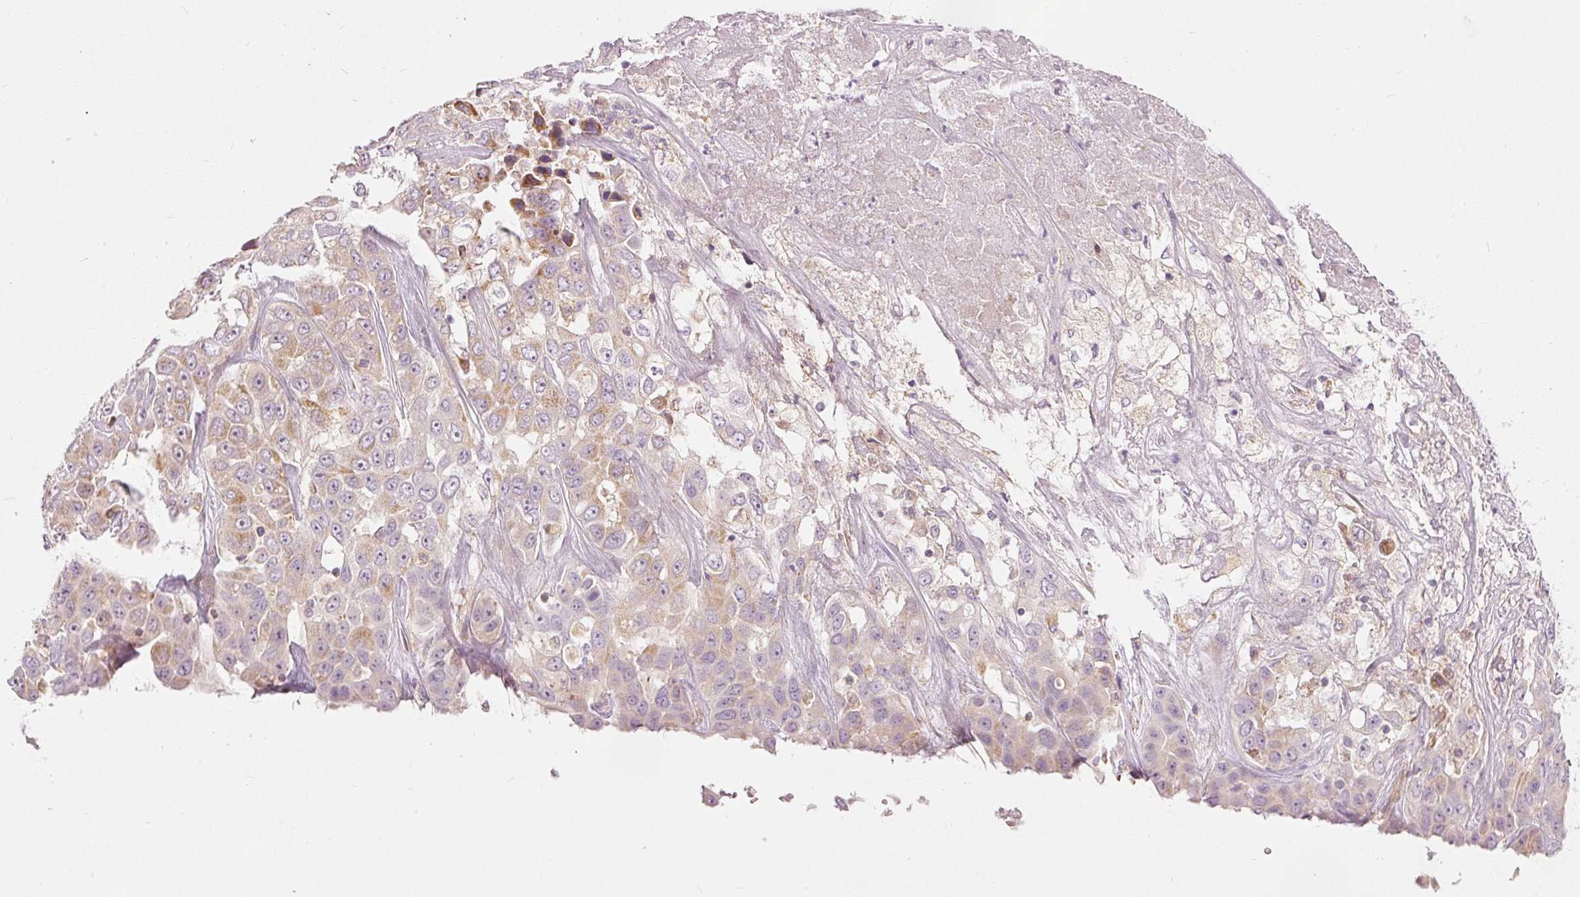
{"staining": {"intensity": "weak", "quantity": "25%-75%", "location": "cytoplasmic/membranous"}, "tissue": "liver cancer", "cell_type": "Tumor cells", "image_type": "cancer", "snomed": [{"axis": "morphology", "description": "Cholangiocarcinoma"}, {"axis": "topography", "description": "Liver"}], "caption": "This histopathology image reveals IHC staining of liver cholangiocarcinoma, with low weak cytoplasmic/membranous expression in about 25%-75% of tumor cells.", "gene": "SNAPC5", "patient": {"sex": "female", "age": 52}}